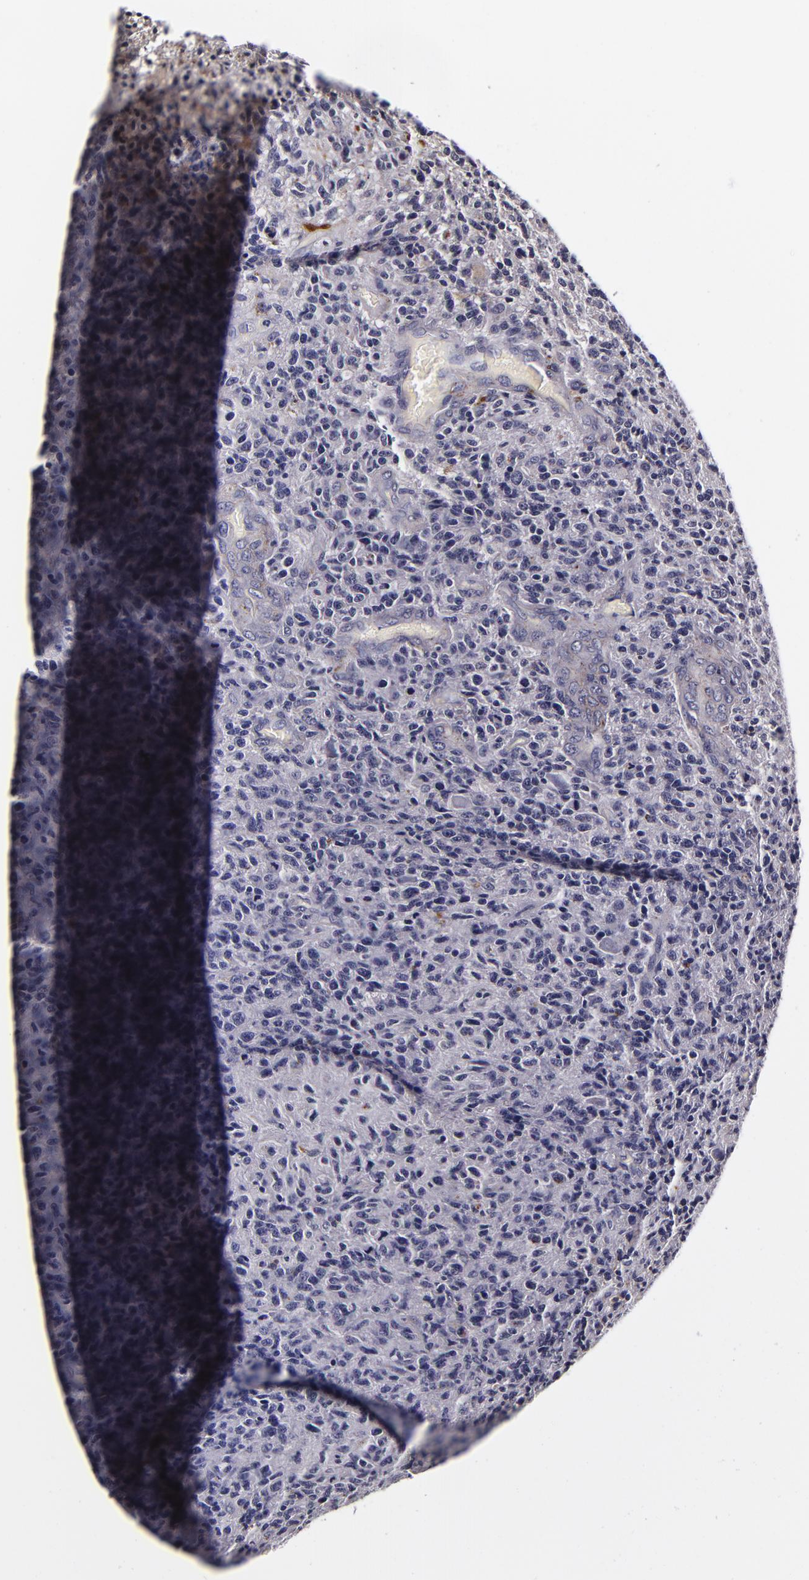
{"staining": {"intensity": "negative", "quantity": "none", "location": "none"}, "tissue": "glioma", "cell_type": "Tumor cells", "image_type": "cancer", "snomed": [{"axis": "morphology", "description": "Glioma, malignant, High grade"}, {"axis": "topography", "description": "Brain"}], "caption": "A high-resolution photomicrograph shows immunohistochemistry staining of glioma, which displays no significant positivity in tumor cells. Brightfield microscopy of immunohistochemistry (IHC) stained with DAB (brown) and hematoxylin (blue), captured at high magnification.", "gene": "LGALS3BP", "patient": {"sex": "male", "age": 36}}